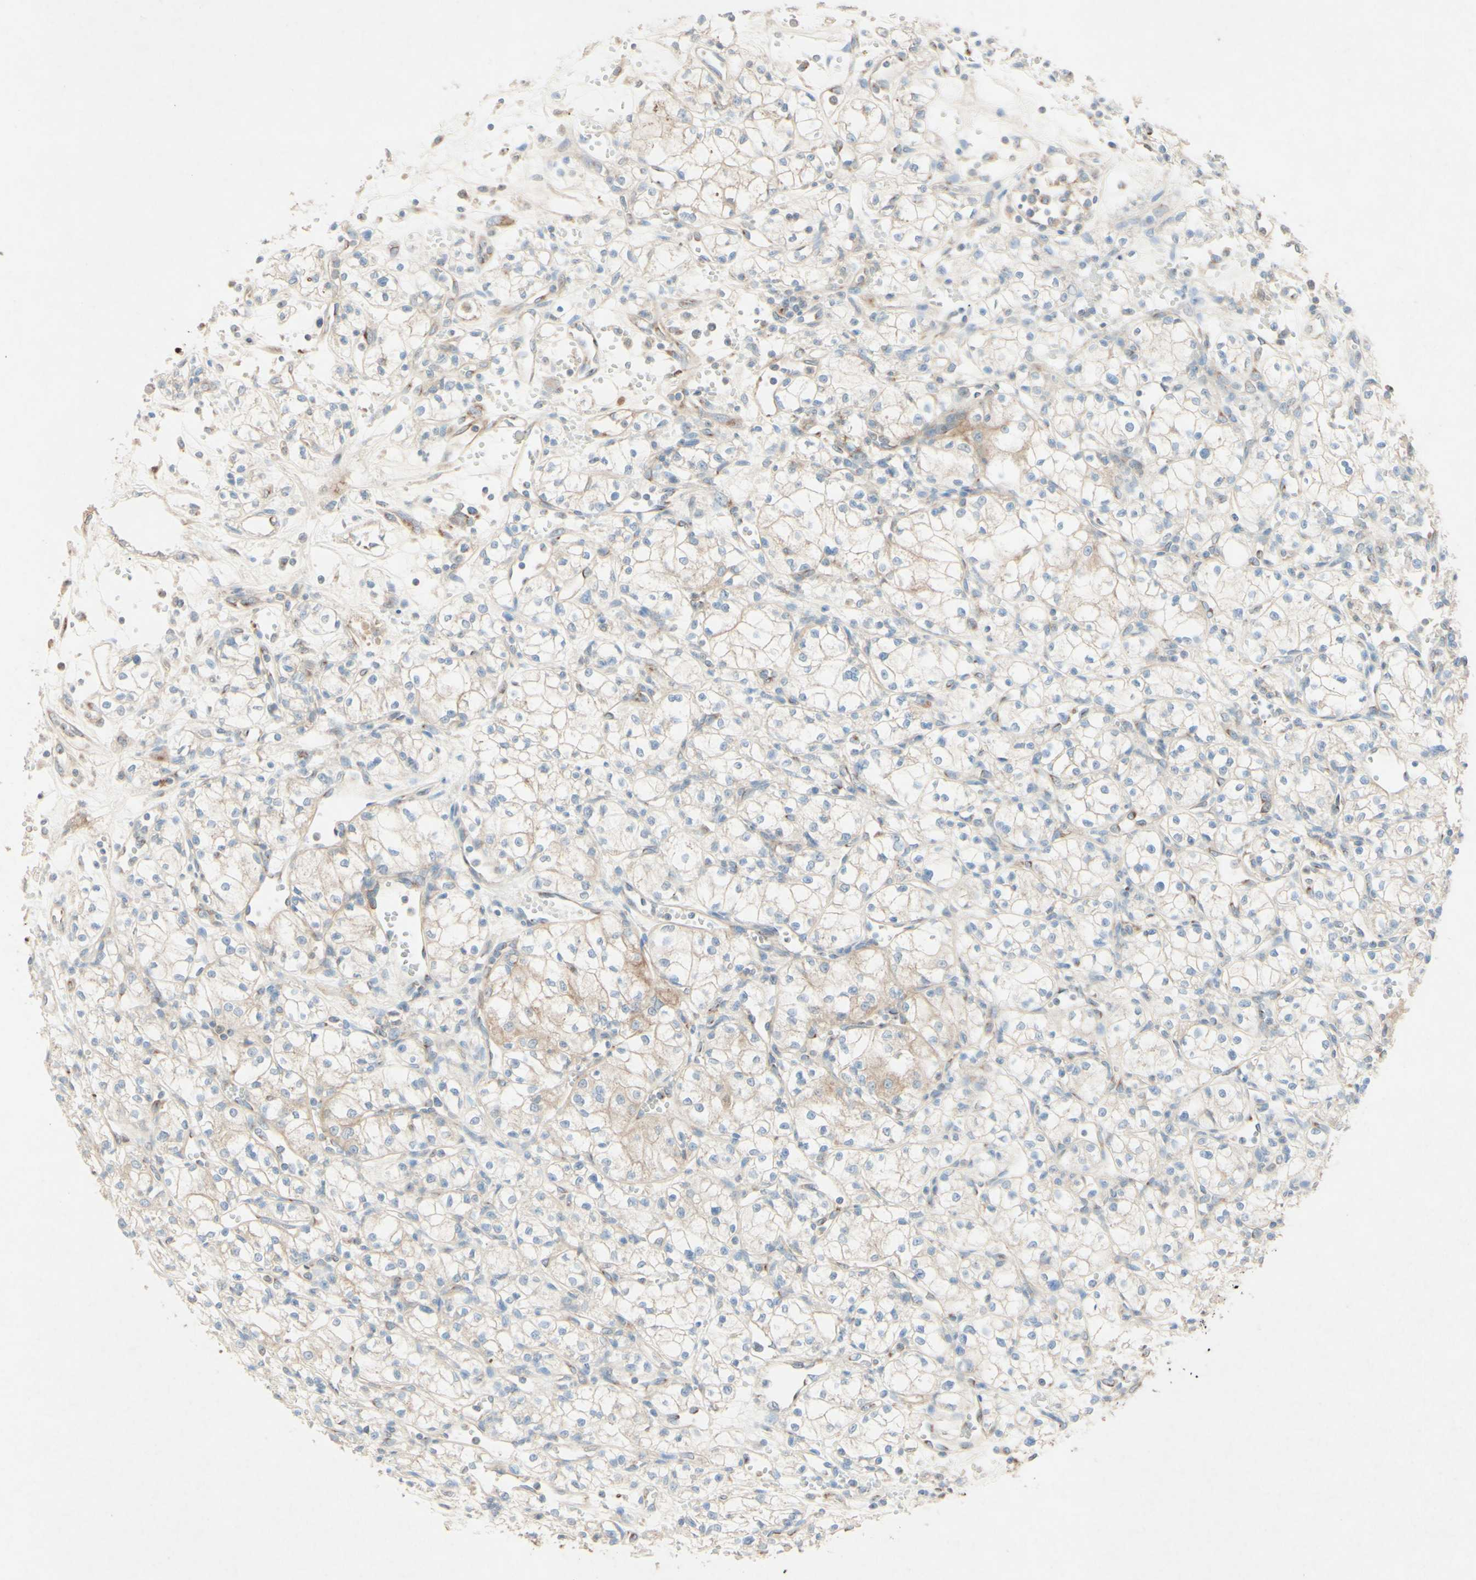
{"staining": {"intensity": "weak", "quantity": "<25%", "location": "cytoplasmic/membranous"}, "tissue": "renal cancer", "cell_type": "Tumor cells", "image_type": "cancer", "snomed": [{"axis": "morphology", "description": "Normal tissue, NOS"}, {"axis": "morphology", "description": "Adenocarcinoma, NOS"}, {"axis": "topography", "description": "Kidney"}], "caption": "This is an immunohistochemistry (IHC) histopathology image of human renal adenocarcinoma. There is no staining in tumor cells.", "gene": "MTM1", "patient": {"sex": "male", "age": 59}}